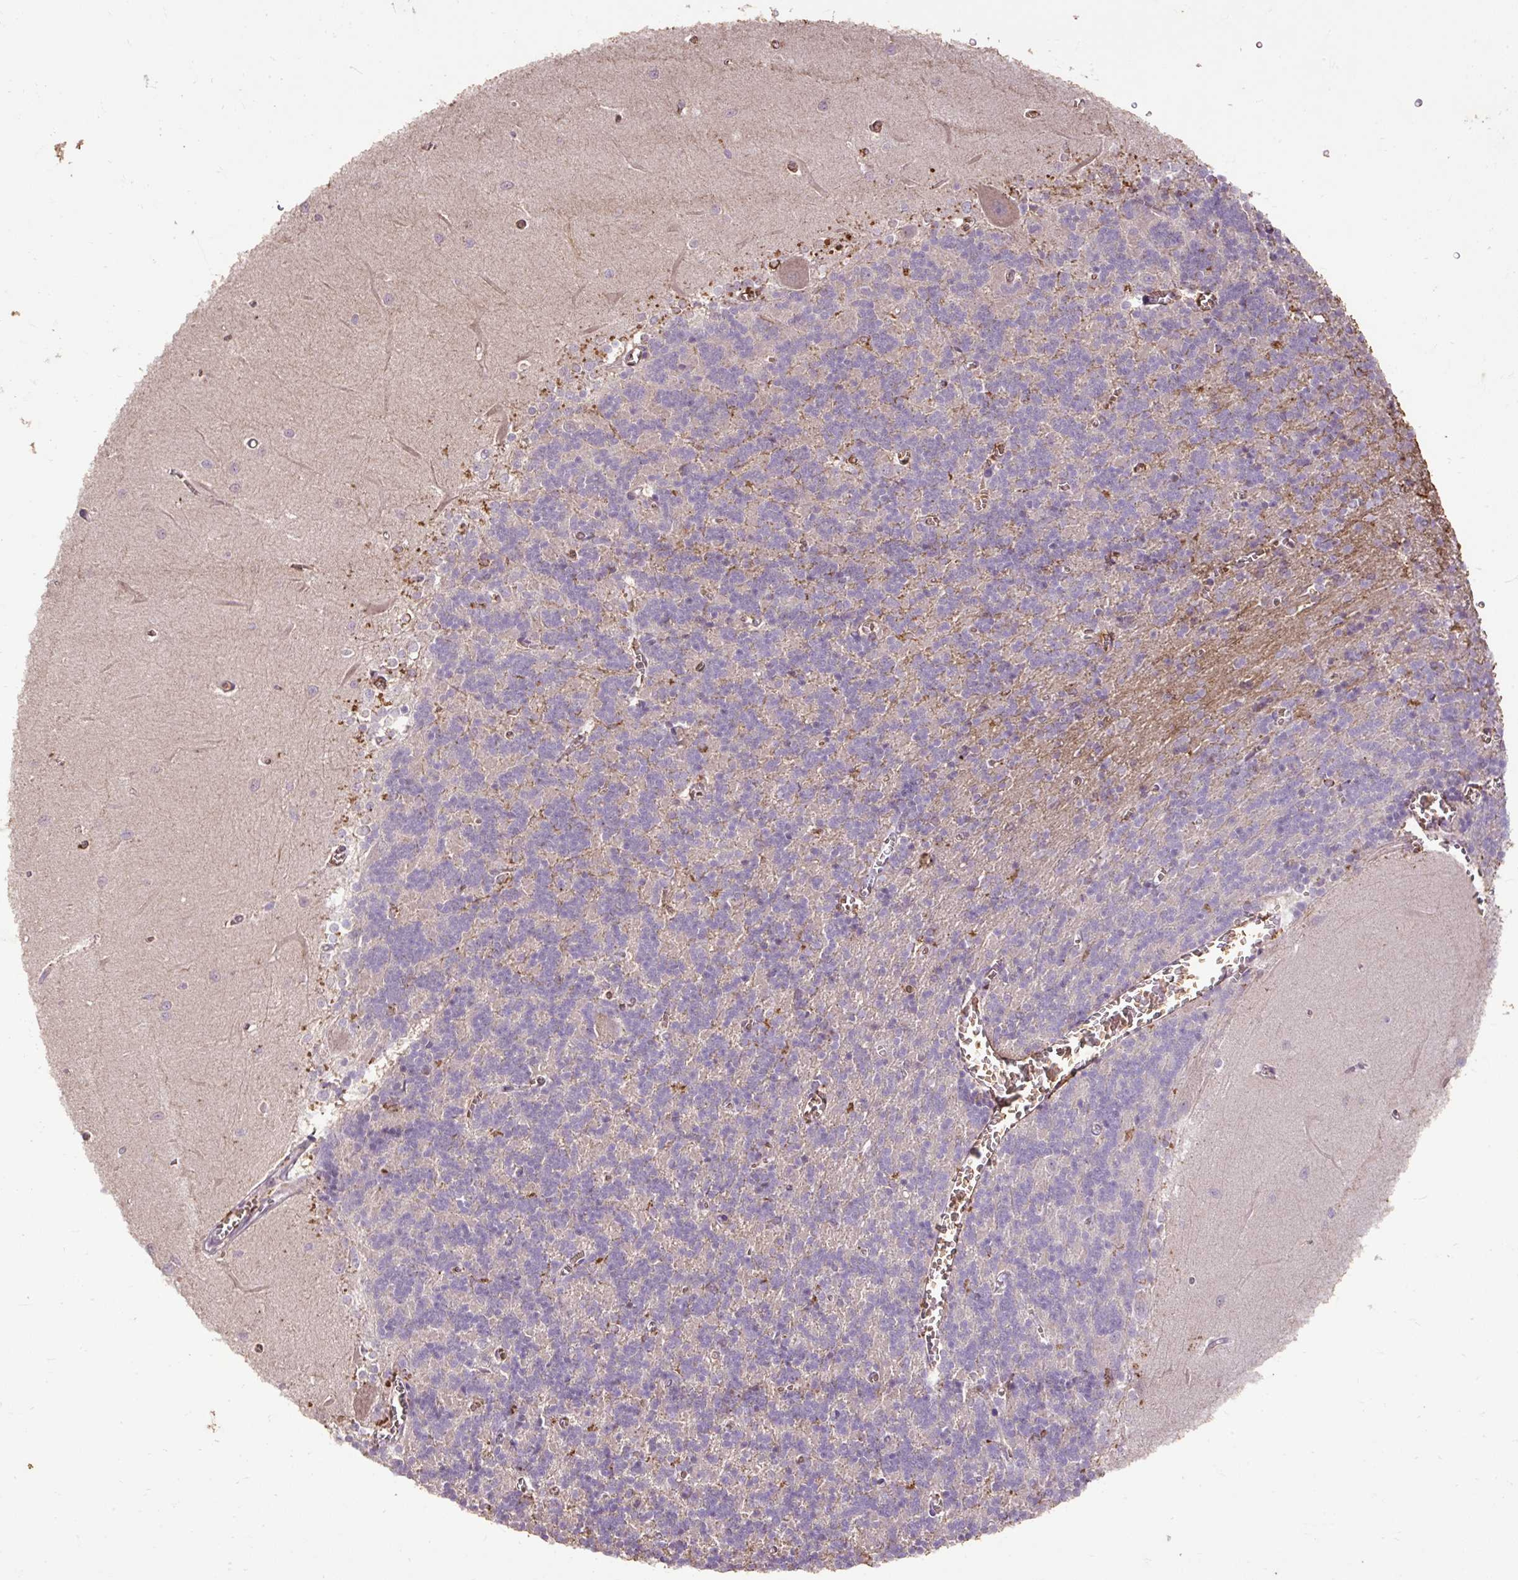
{"staining": {"intensity": "negative", "quantity": "none", "location": "none"}, "tissue": "cerebellum", "cell_type": "Cells in granular layer", "image_type": "normal", "snomed": [{"axis": "morphology", "description": "Normal tissue, NOS"}, {"axis": "topography", "description": "Cerebellum"}], "caption": "This is an immunohistochemistry (IHC) image of unremarkable cerebellum. There is no staining in cells in granular layer.", "gene": "LRTM2", "patient": {"sex": "male", "age": 37}}